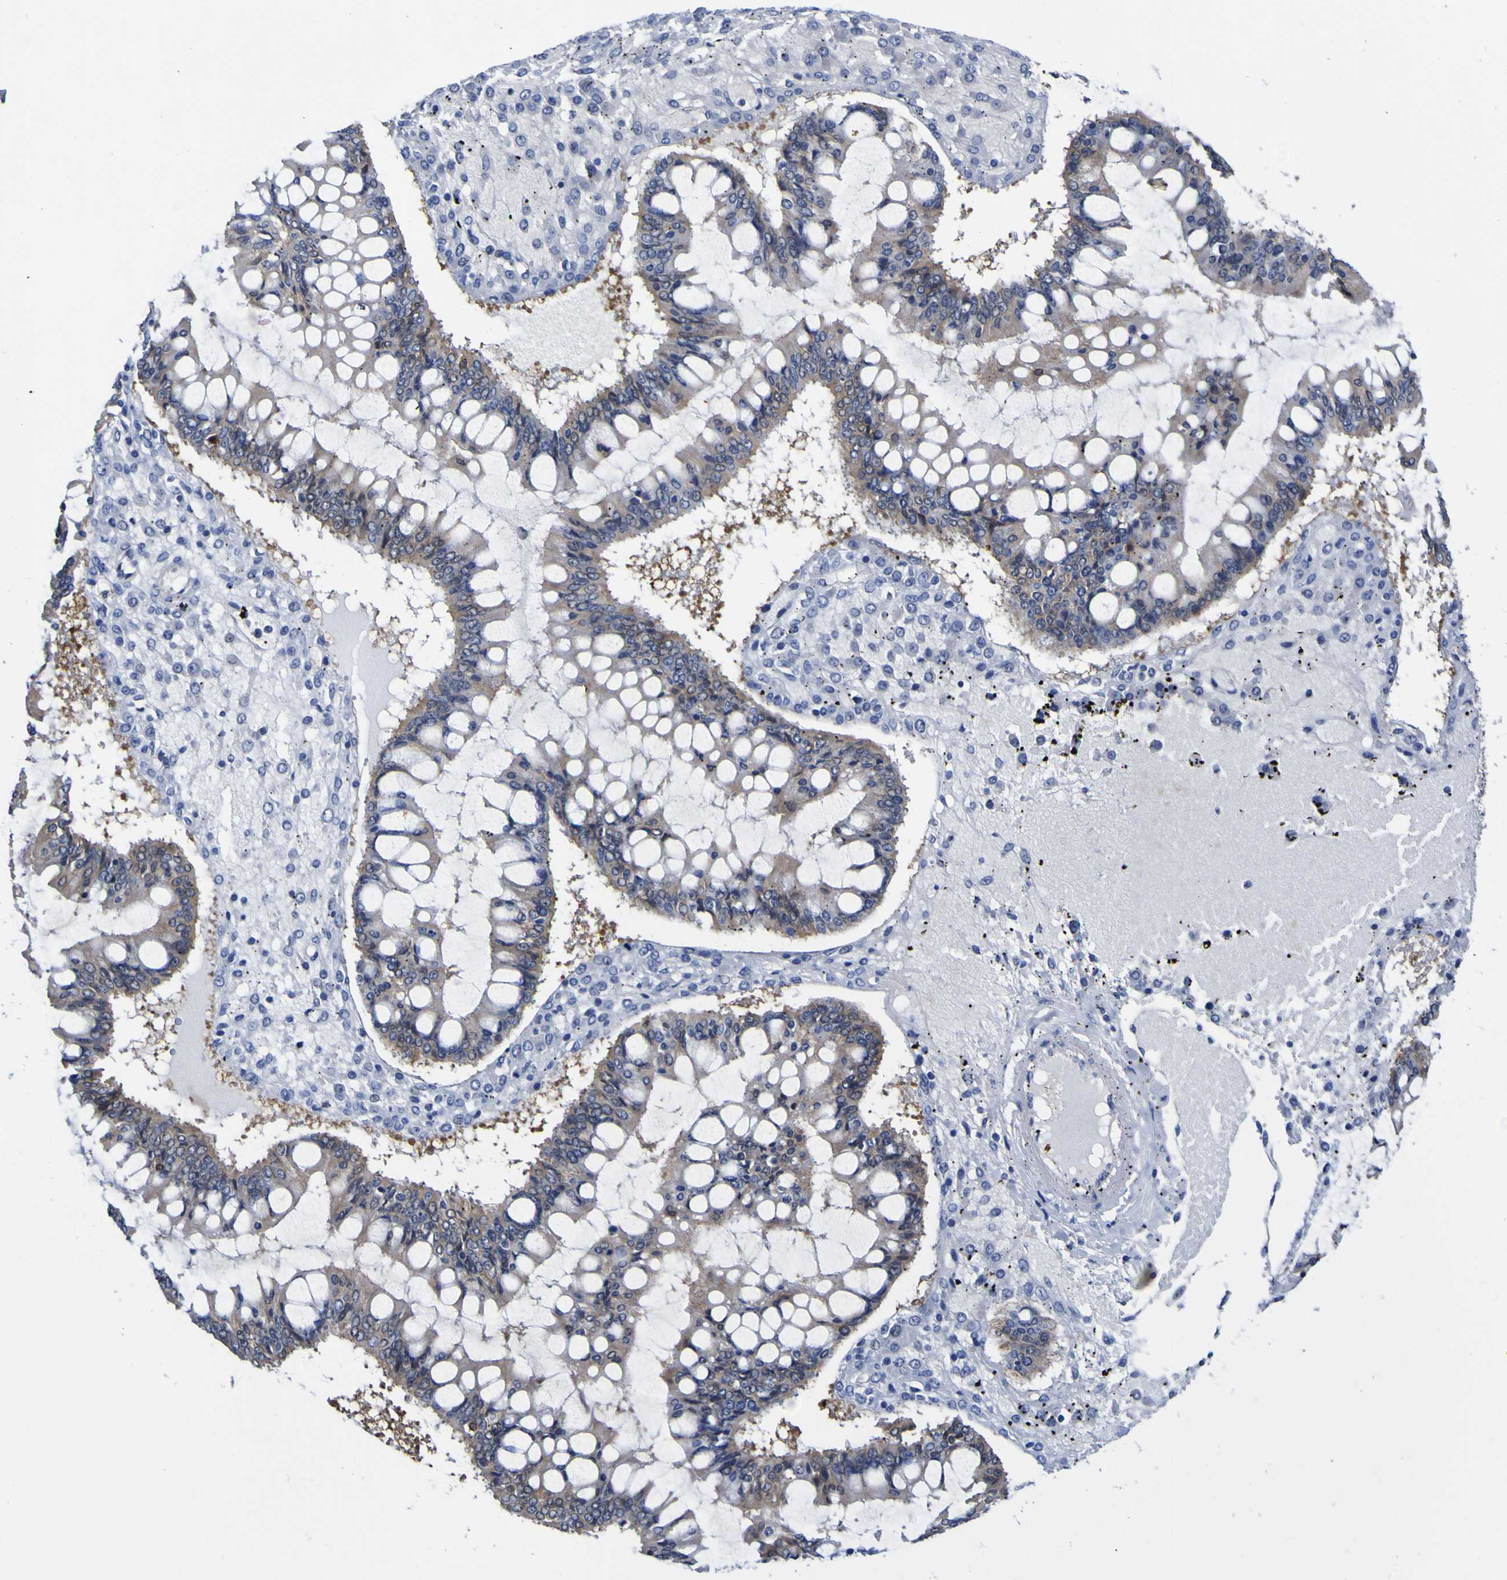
{"staining": {"intensity": "weak", "quantity": "25%-75%", "location": "cytoplasmic/membranous"}, "tissue": "ovarian cancer", "cell_type": "Tumor cells", "image_type": "cancer", "snomed": [{"axis": "morphology", "description": "Cystadenocarcinoma, mucinous, NOS"}, {"axis": "topography", "description": "Ovary"}], "caption": "Ovarian cancer was stained to show a protein in brown. There is low levels of weak cytoplasmic/membranous staining in about 25%-75% of tumor cells. The protein of interest is shown in brown color, while the nuclei are stained blue.", "gene": "CASP6", "patient": {"sex": "female", "age": 73}}